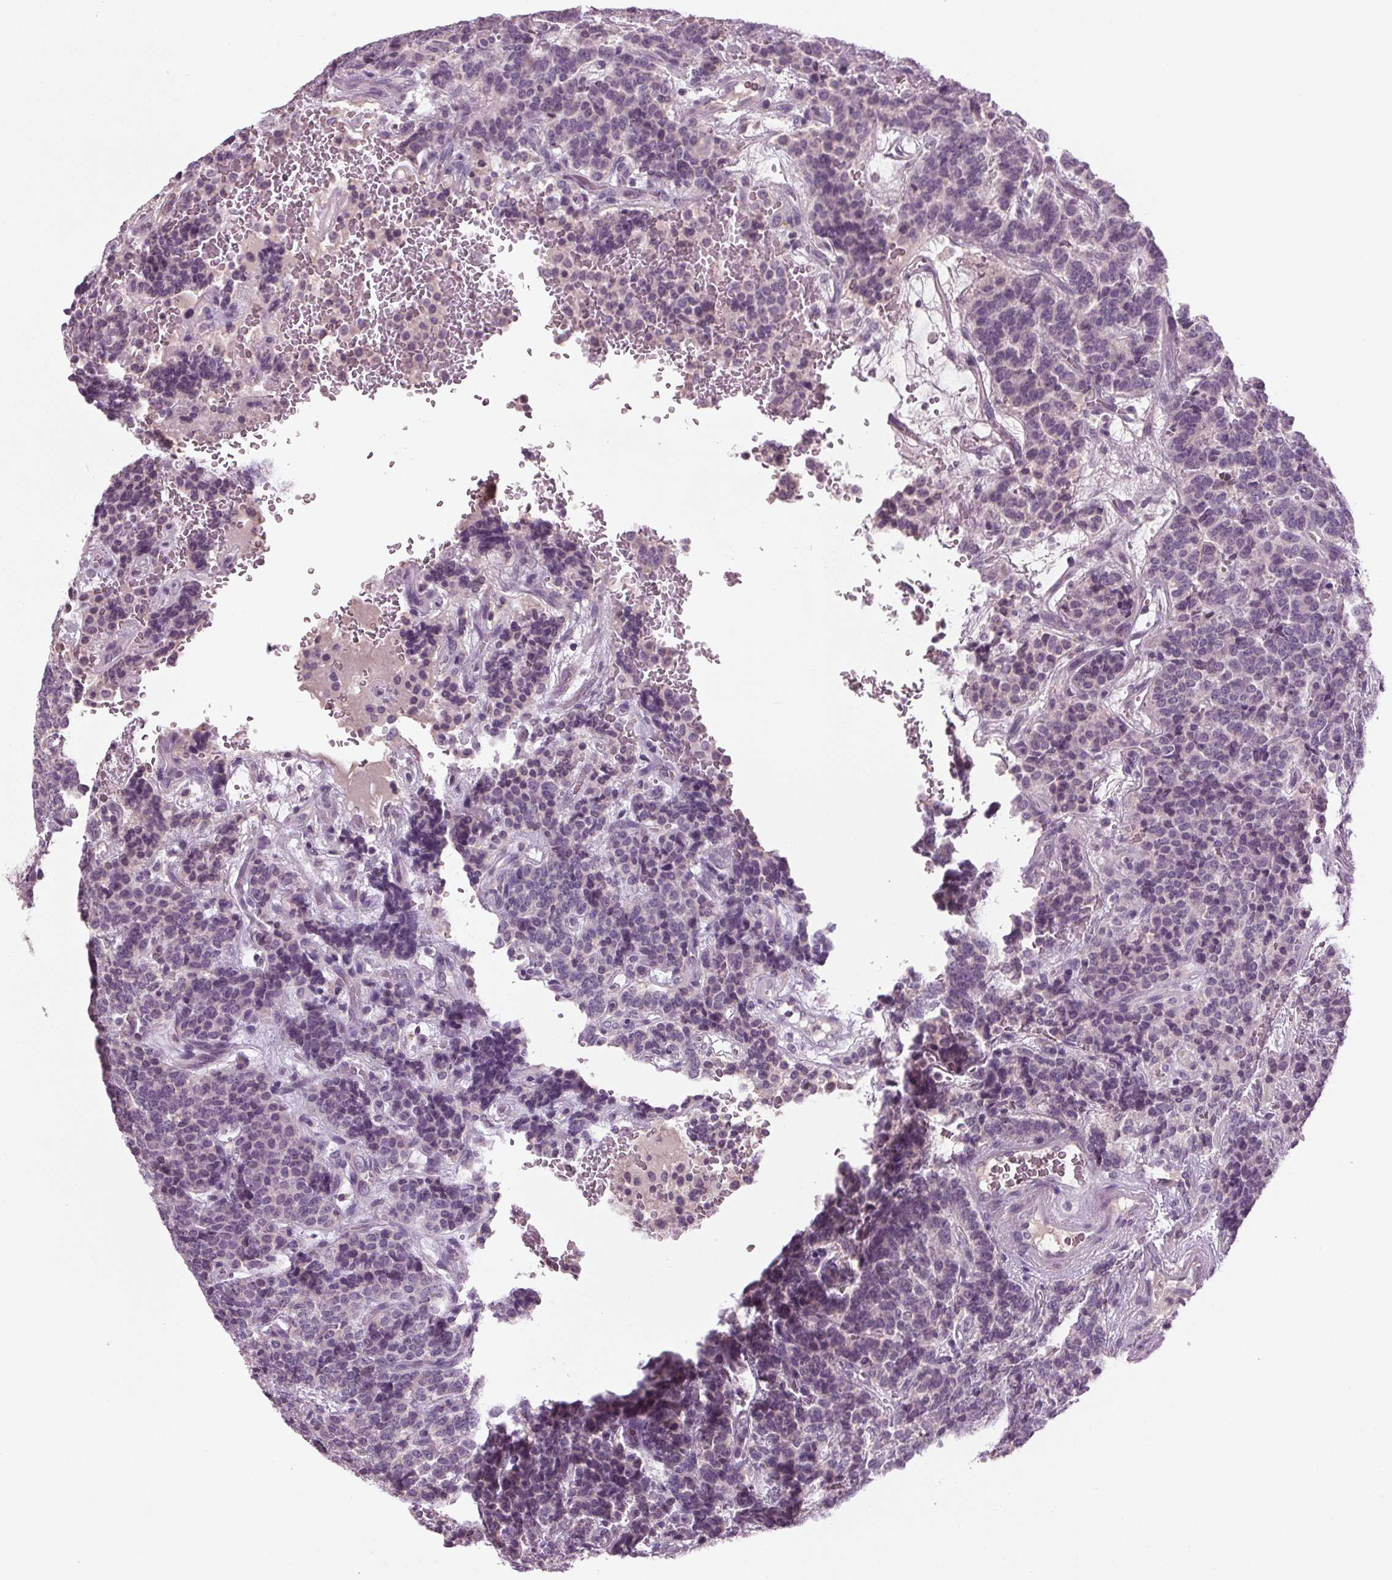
{"staining": {"intensity": "negative", "quantity": "none", "location": "none"}, "tissue": "carcinoid", "cell_type": "Tumor cells", "image_type": "cancer", "snomed": [{"axis": "morphology", "description": "Carcinoid, malignant, NOS"}, {"axis": "topography", "description": "Pancreas"}], "caption": "DAB (3,3'-diaminobenzidine) immunohistochemical staining of malignant carcinoid reveals no significant expression in tumor cells.", "gene": "BHLHE22", "patient": {"sex": "male", "age": 36}}